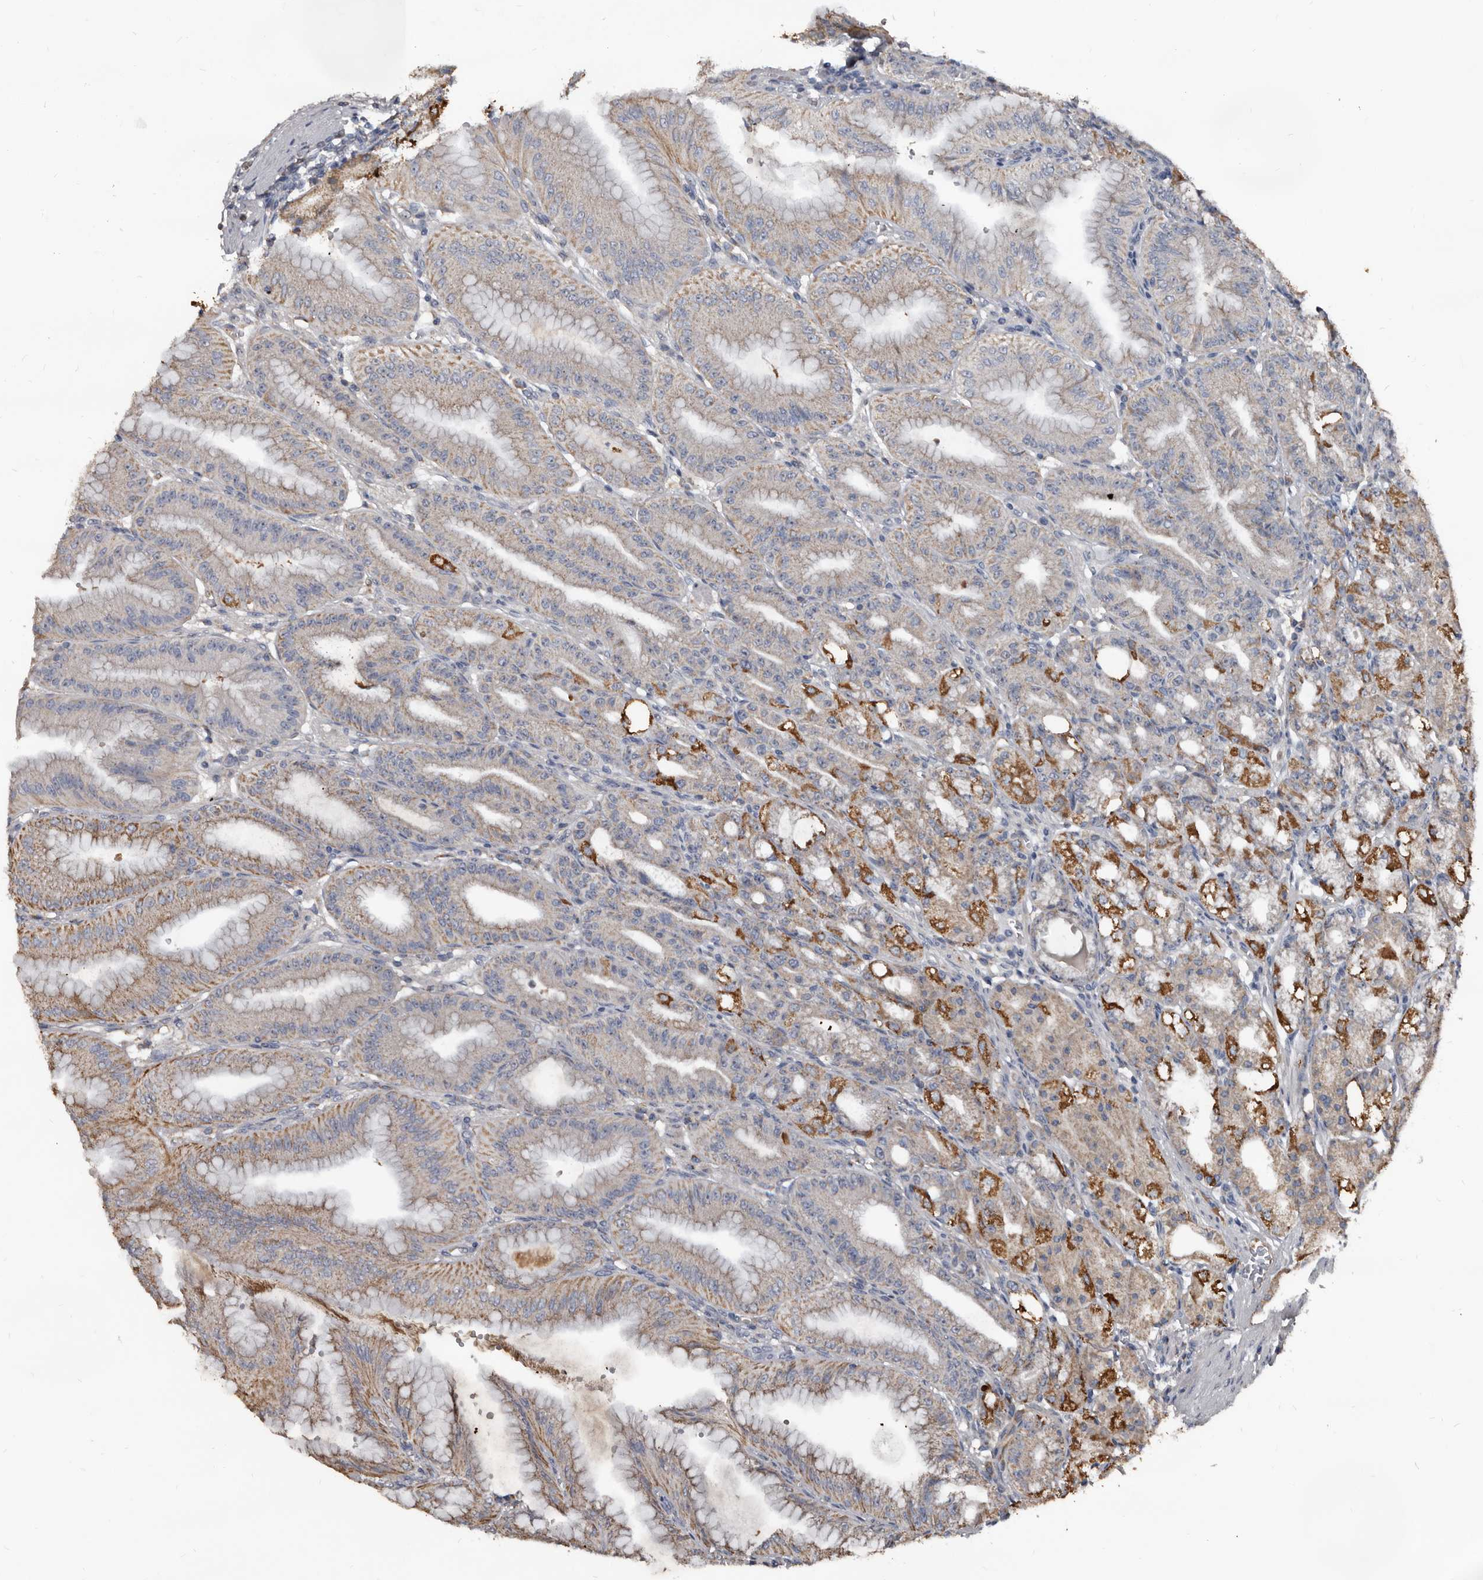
{"staining": {"intensity": "moderate", "quantity": "25%-75%", "location": "cytoplasmic/membranous"}, "tissue": "stomach", "cell_type": "Glandular cells", "image_type": "normal", "snomed": [{"axis": "morphology", "description": "Normal tissue, NOS"}, {"axis": "topography", "description": "Stomach, lower"}], "caption": "Immunohistochemical staining of benign stomach exhibits medium levels of moderate cytoplasmic/membranous staining in approximately 25%-75% of glandular cells.", "gene": "GREB1", "patient": {"sex": "male", "age": 71}}